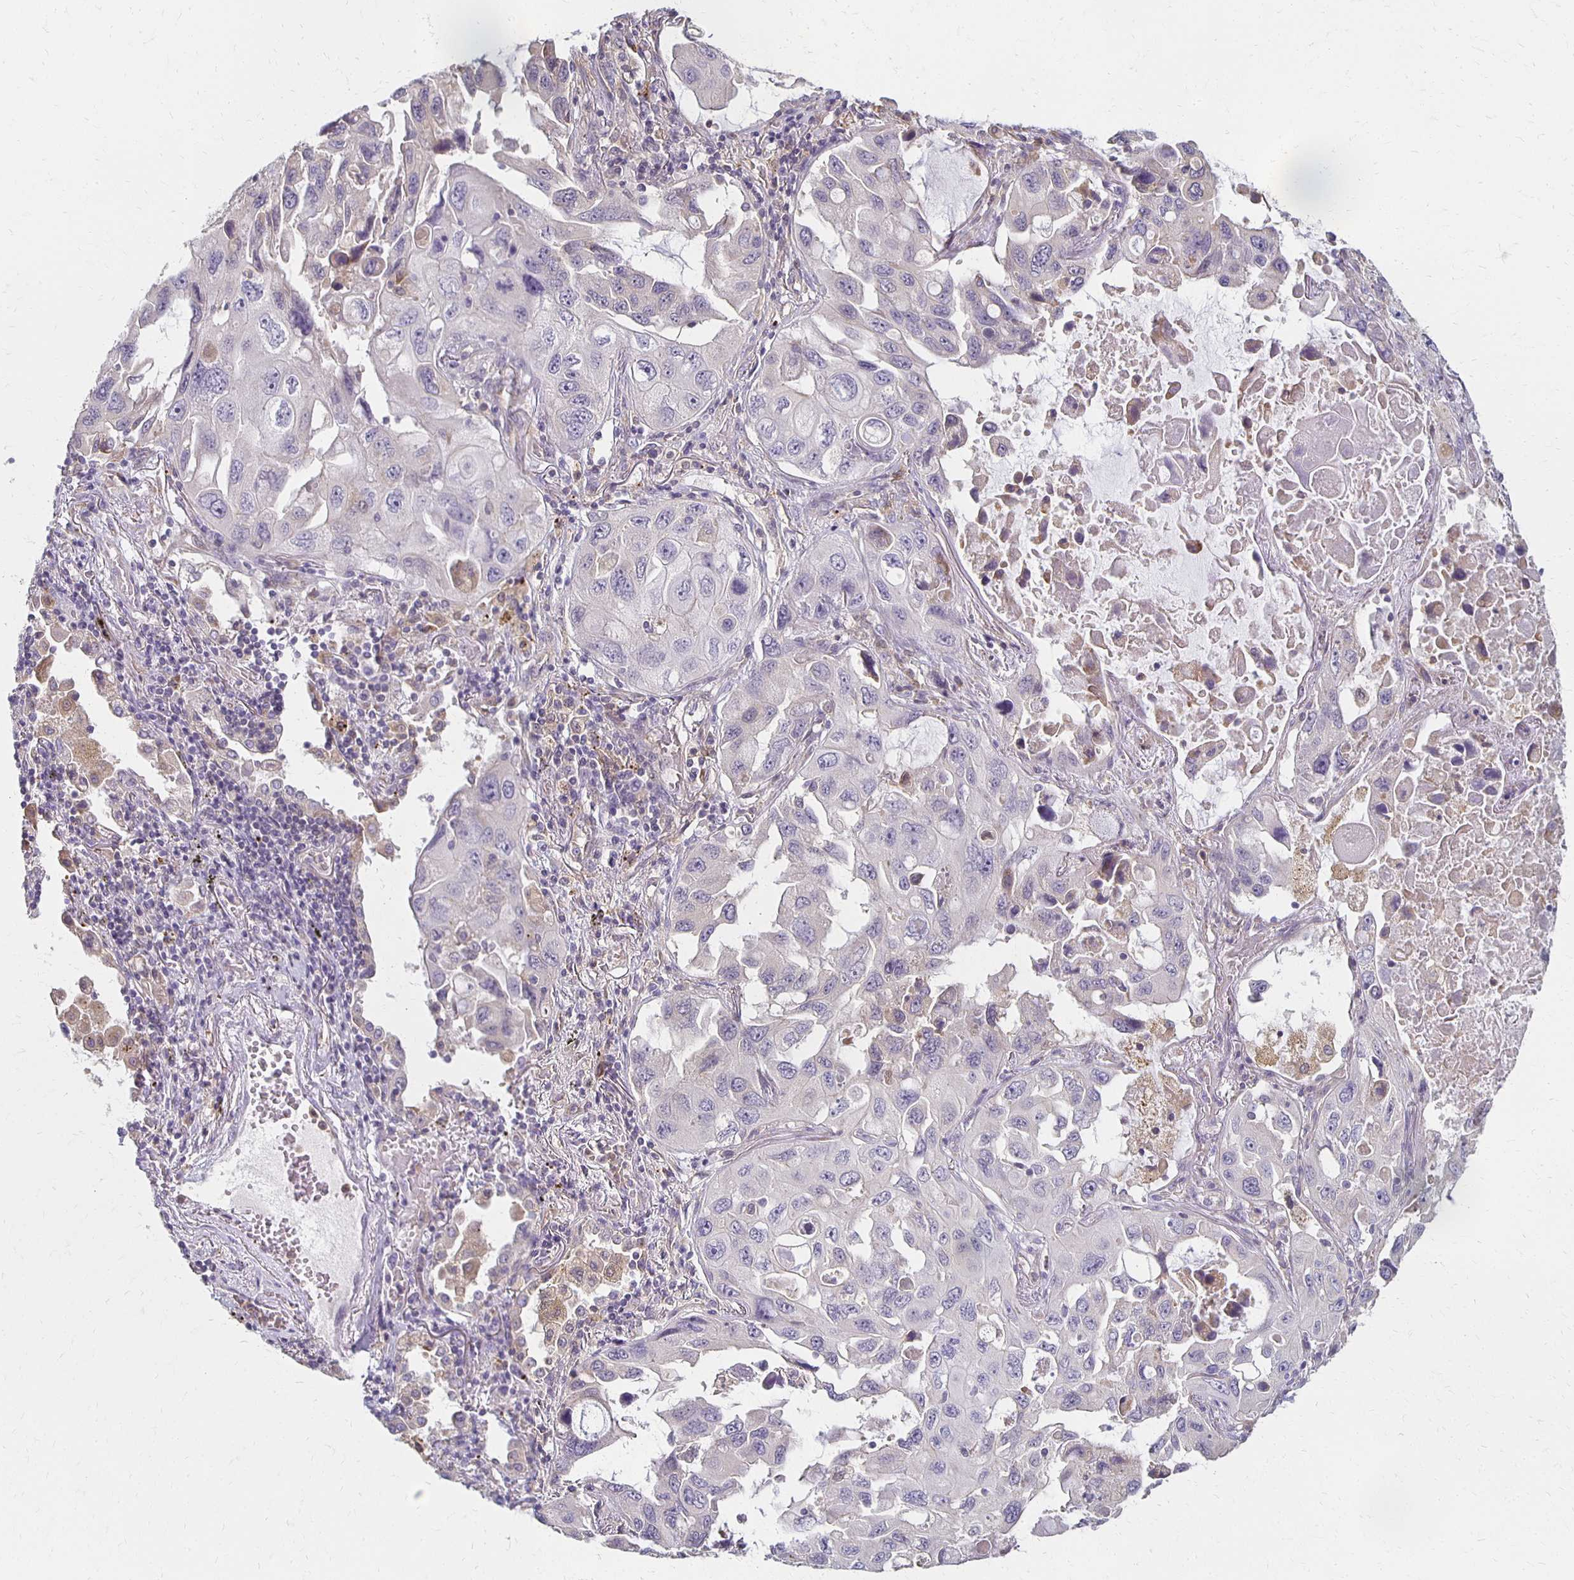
{"staining": {"intensity": "negative", "quantity": "none", "location": "none"}, "tissue": "lung cancer", "cell_type": "Tumor cells", "image_type": "cancer", "snomed": [{"axis": "morphology", "description": "Squamous cell carcinoma, NOS"}, {"axis": "topography", "description": "Lung"}], "caption": "DAB (3,3'-diaminobenzidine) immunohistochemical staining of squamous cell carcinoma (lung) reveals no significant positivity in tumor cells.", "gene": "GPX4", "patient": {"sex": "female", "age": 73}}